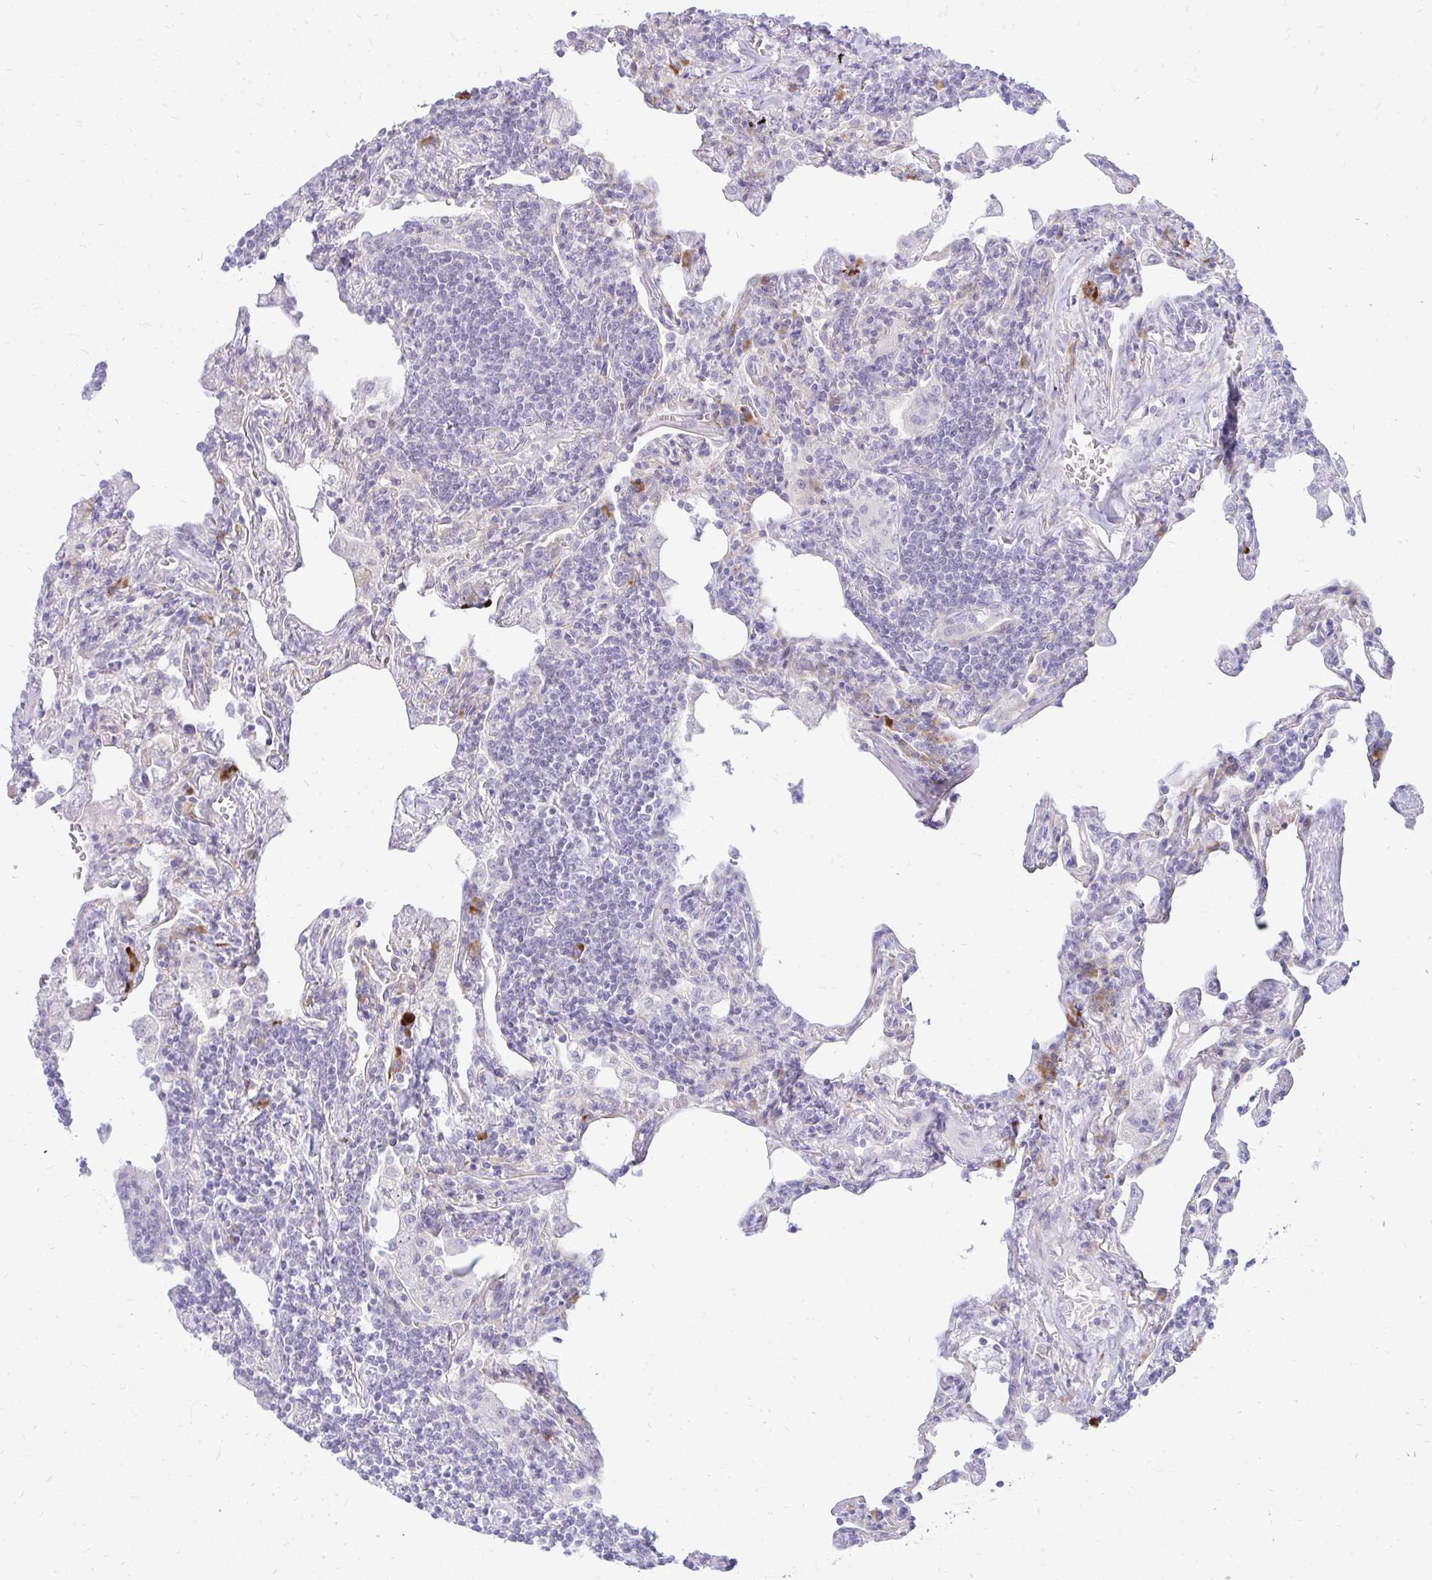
{"staining": {"intensity": "negative", "quantity": "none", "location": "none"}, "tissue": "lymphoma", "cell_type": "Tumor cells", "image_type": "cancer", "snomed": [{"axis": "morphology", "description": "Malignant lymphoma, non-Hodgkin's type, Low grade"}, {"axis": "topography", "description": "Lung"}], "caption": "A histopathology image of low-grade malignant lymphoma, non-Hodgkin's type stained for a protein reveals no brown staining in tumor cells.", "gene": "TSPEAR", "patient": {"sex": "female", "age": 71}}